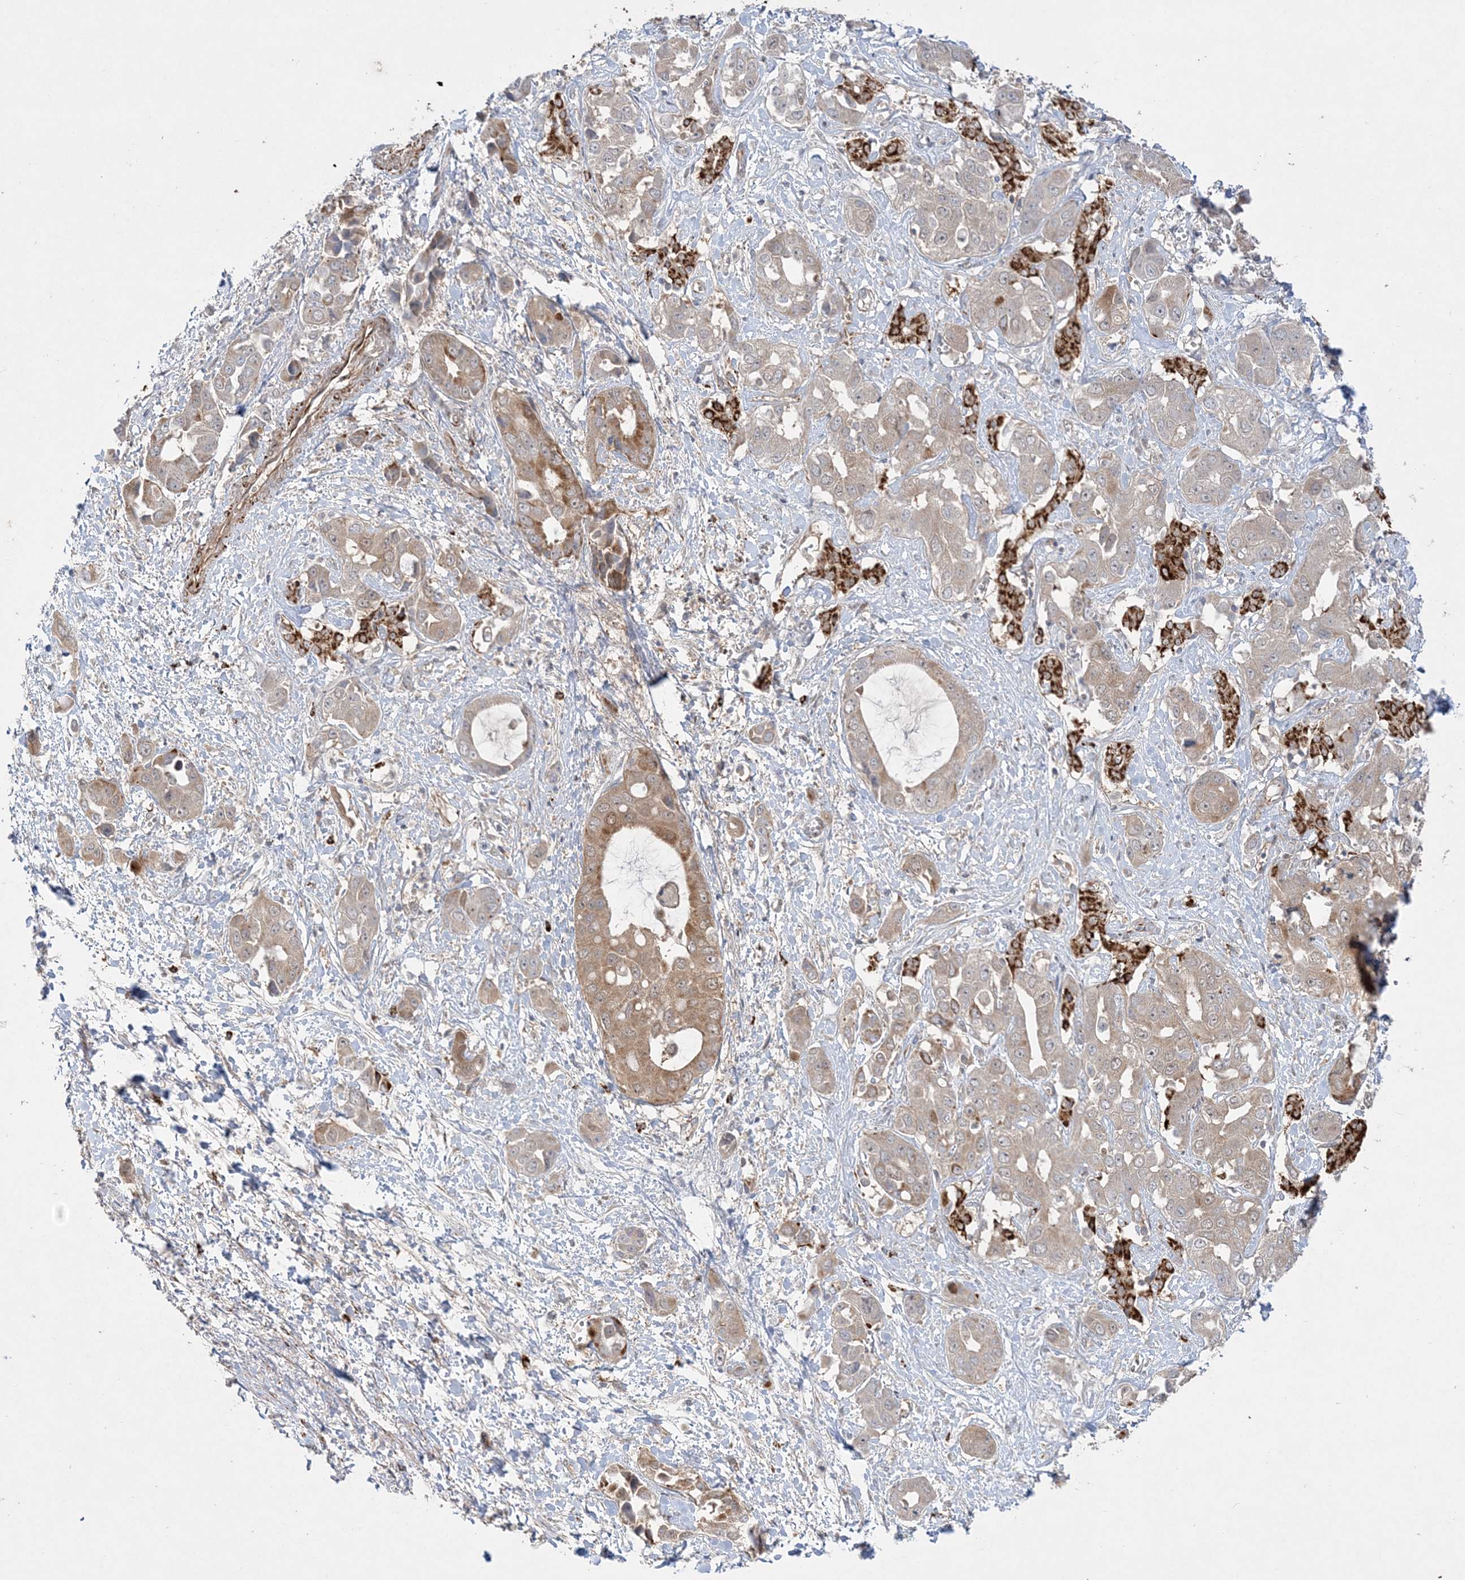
{"staining": {"intensity": "moderate", "quantity": ">75%", "location": "cytoplasmic/membranous"}, "tissue": "liver cancer", "cell_type": "Tumor cells", "image_type": "cancer", "snomed": [{"axis": "morphology", "description": "Cholangiocarcinoma"}, {"axis": "topography", "description": "Liver"}], "caption": "High-power microscopy captured an immunohistochemistry micrograph of liver cholangiocarcinoma, revealing moderate cytoplasmic/membranous expression in about >75% of tumor cells.", "gene": "INPP1", "patient": {"sex": "female", "age": 52}}